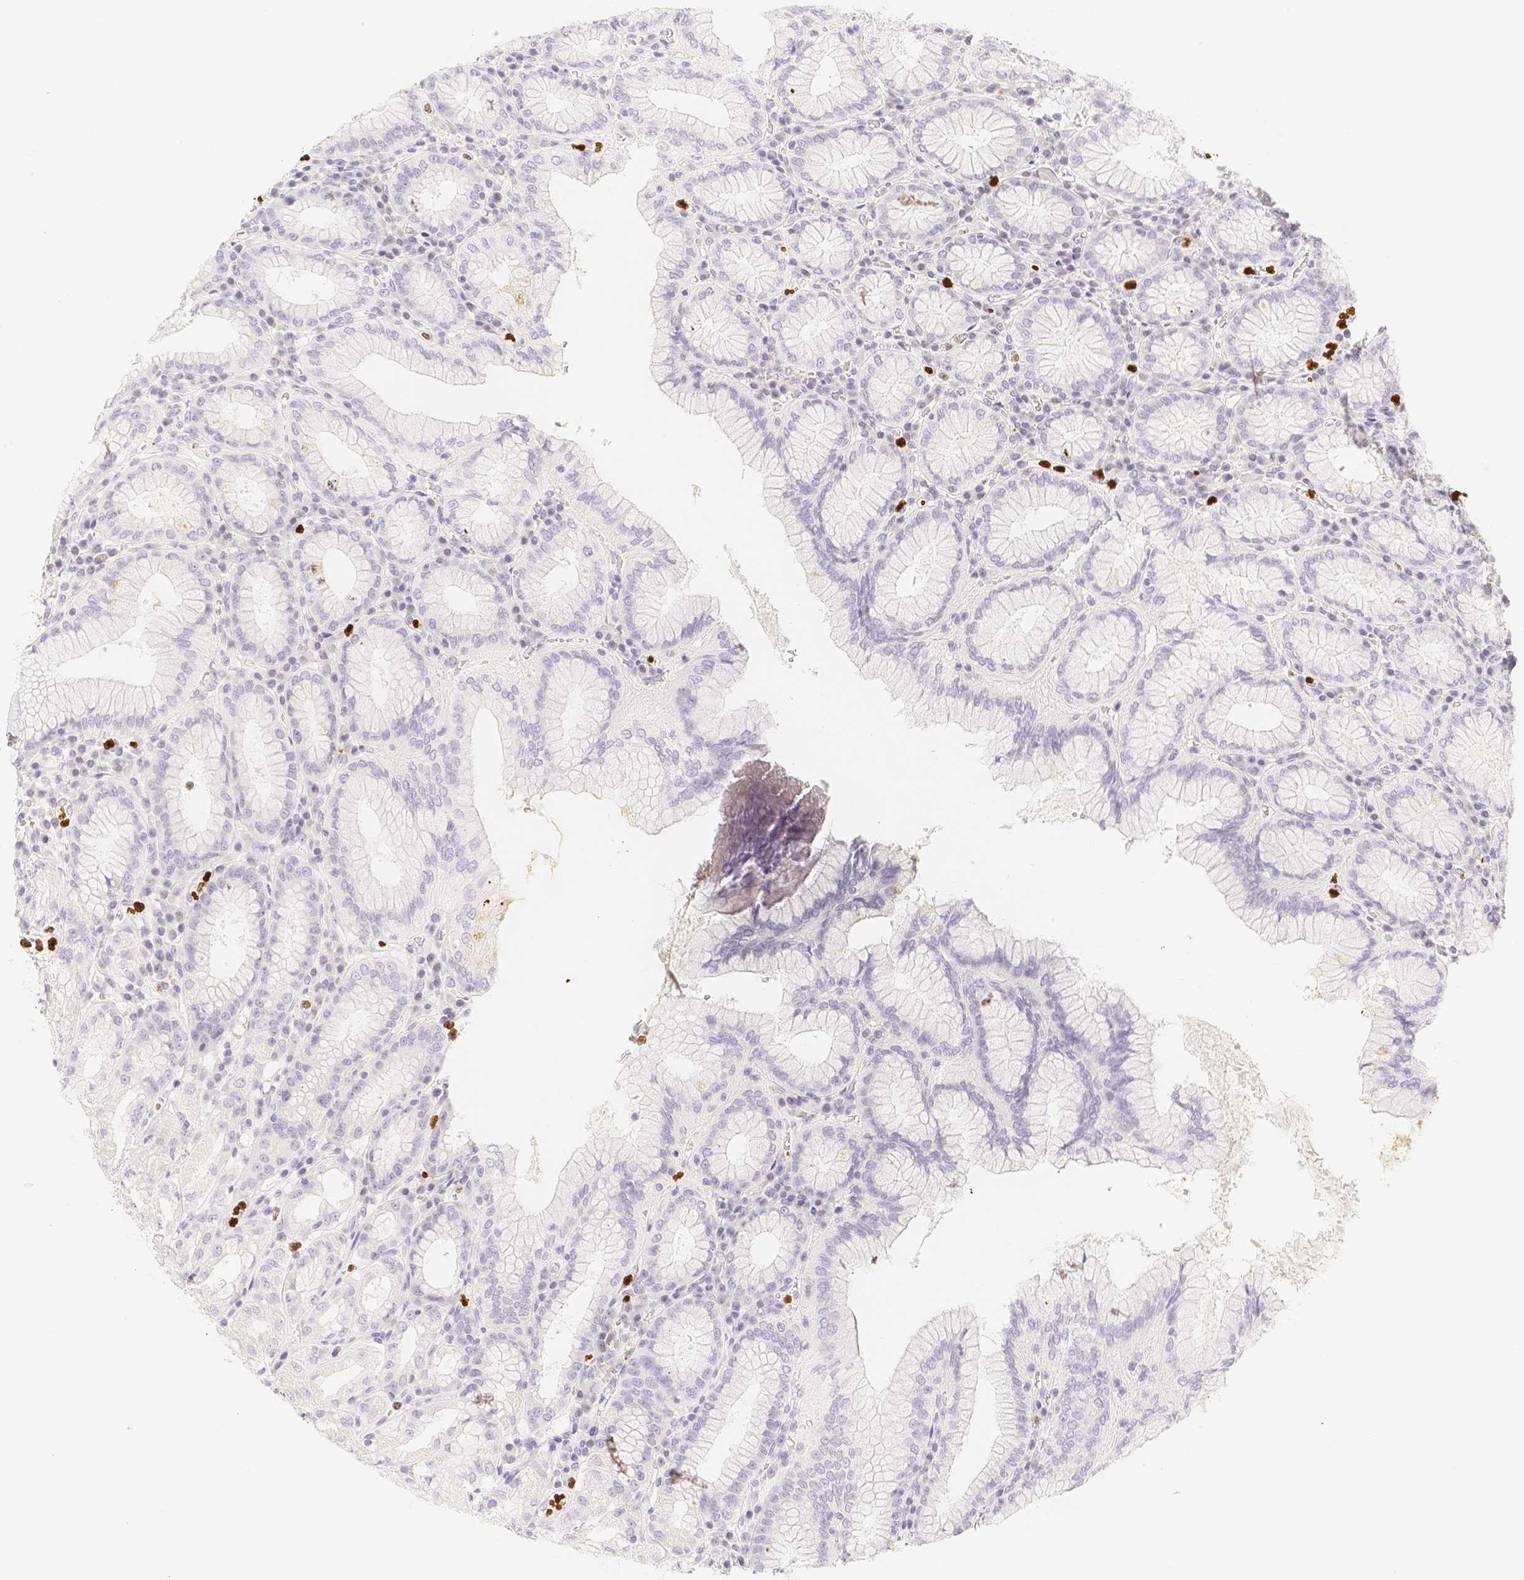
{"staining": {"intensity": "moderate", "quantity": "<25%", "location": "cytoplasmic/membranous"}, "tissue": "stomach", "cell_type": "Glandular cells", "image_type": "normal", "snomed": [{"axis": "morphology", "description": "Normal tissue, NOS"}, {"axis": "topography", "description": "Stomach"}, {"axis": "topography", "description": "Stomach, lower"}], "caption": "Brown immunohistochemical staining in normal human stomach demonstrates moderate cytoplasmic/membranous expression in approximately <25% of glandular cells.", "gene": "PADI4", "patient": {"sex": "female", "age": 56}}